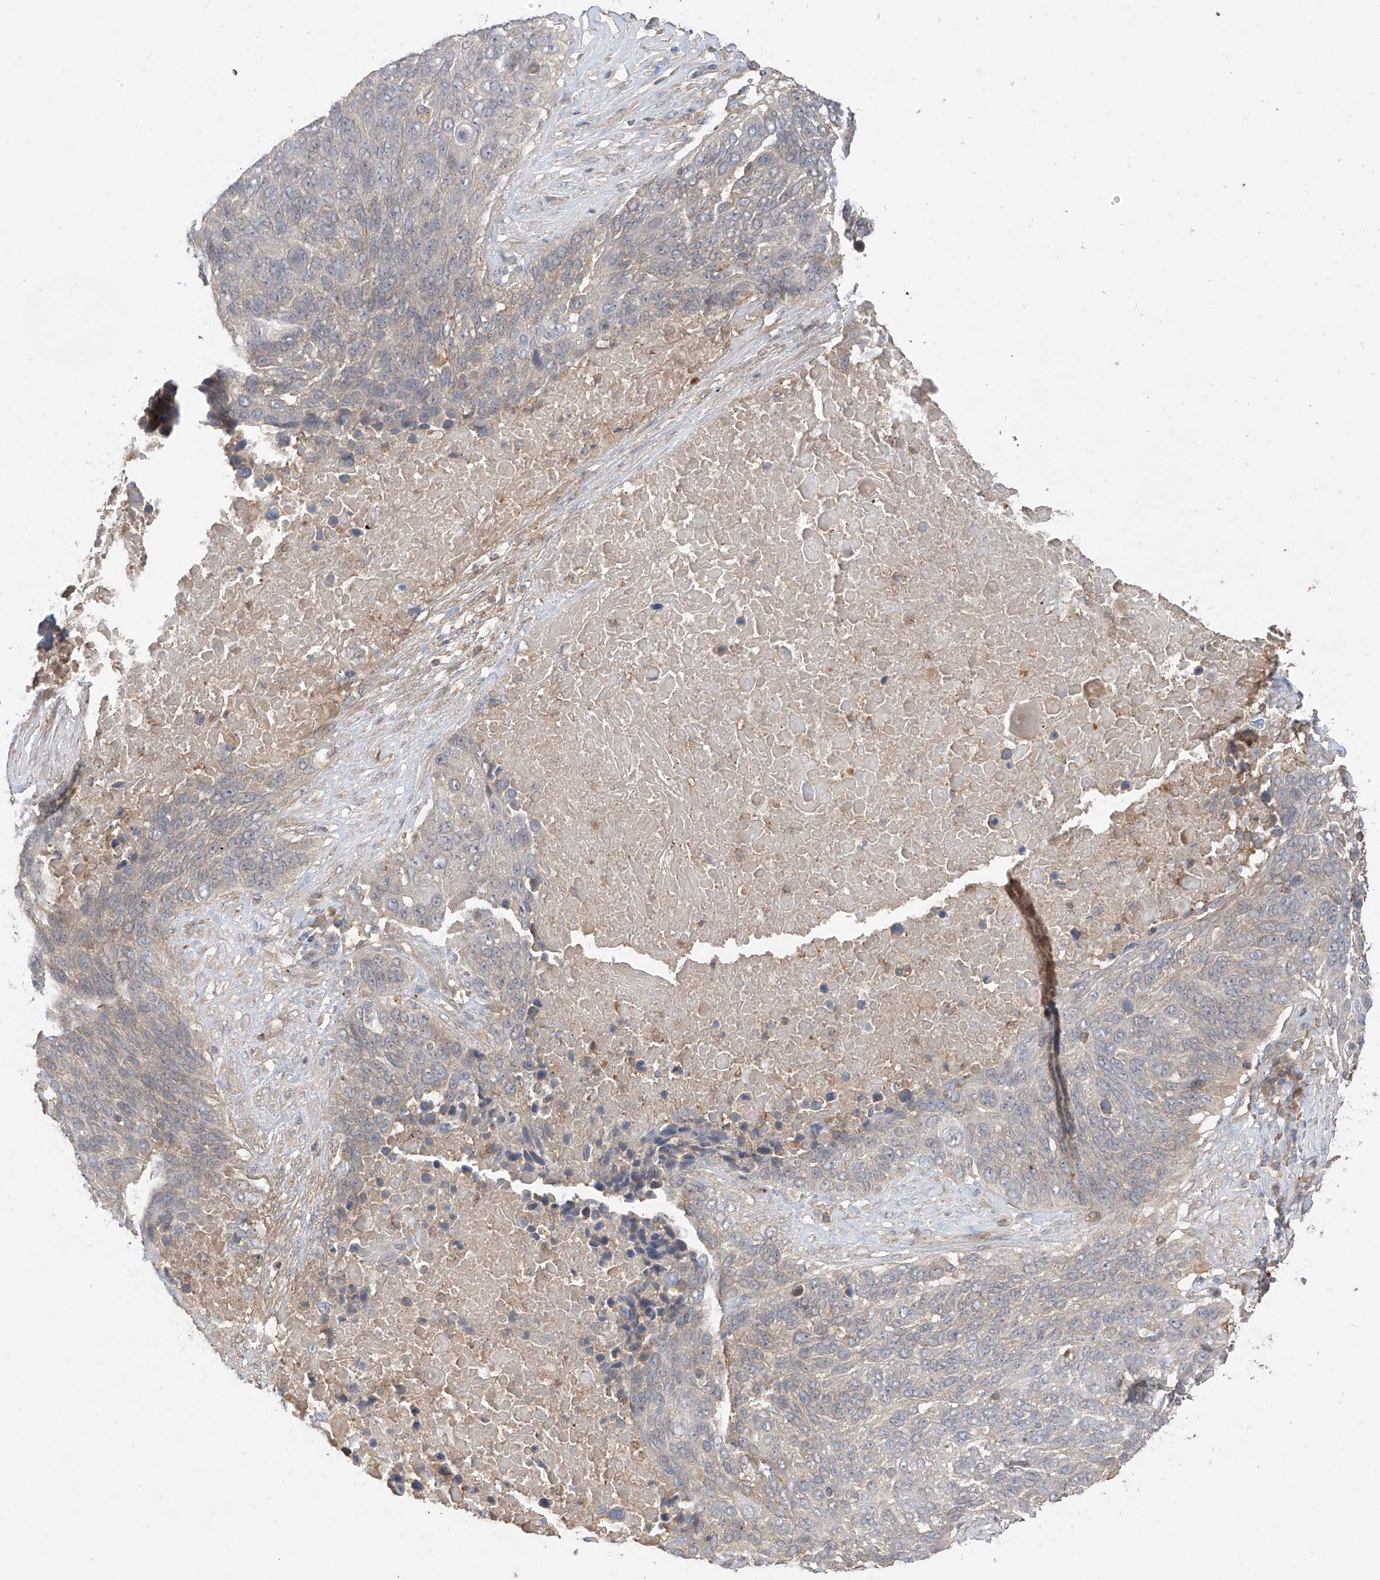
{"staining": {"intensity": "negative", "quantity": "none", "location": "none"}, "tissue": "lung cancer", "cell_type": "Tumor cells", "image_type": "cancer", "snomed": [{"axis": "morphology", "description": "Squamous cell carcinoma, NOS"}, {"axis": "topography", "description": "Lung"}], "caption": "Immunohistochemical staining of human squamous cell carcinoma (lung) shows no significant staining in tumor cells.", "gene": "CACNA2D4", "patient": {"sex": "male", "age": 66}}